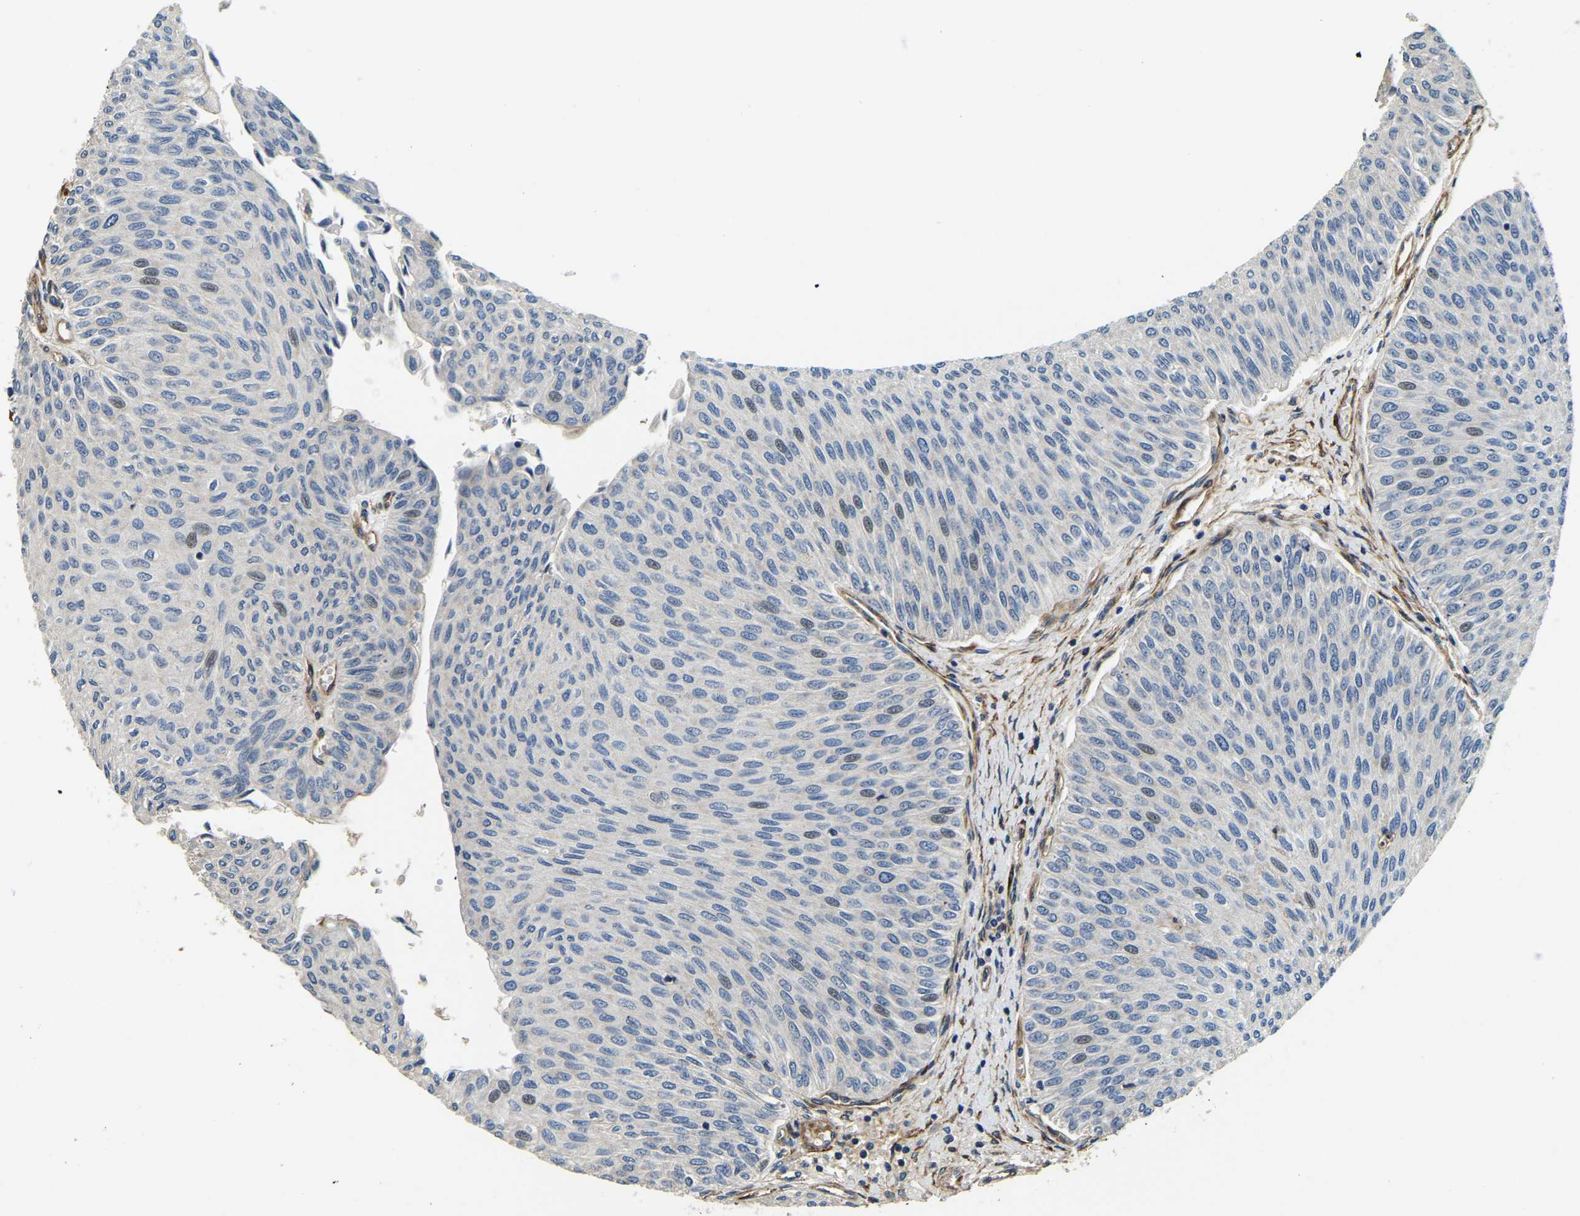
{"staining": {"intensity": "weak", "quantity": "<25%", "location": "nuclear"}, "tissue": "urothelial cancer", "cell_type": "Tumor cells", "image_type": "cancer", "snomed": [{"axis": "morphology", "description": "Urothelial carcinoma, Low grade"}, {"axis": "topography", "description": "Urinary bladder"}], "caption": "Photomicrograph shows no significant protein expression in tumor cells of urothelial cancer.", "gene": "RNF39", "patient": {"sex": "male", "age": 78}}